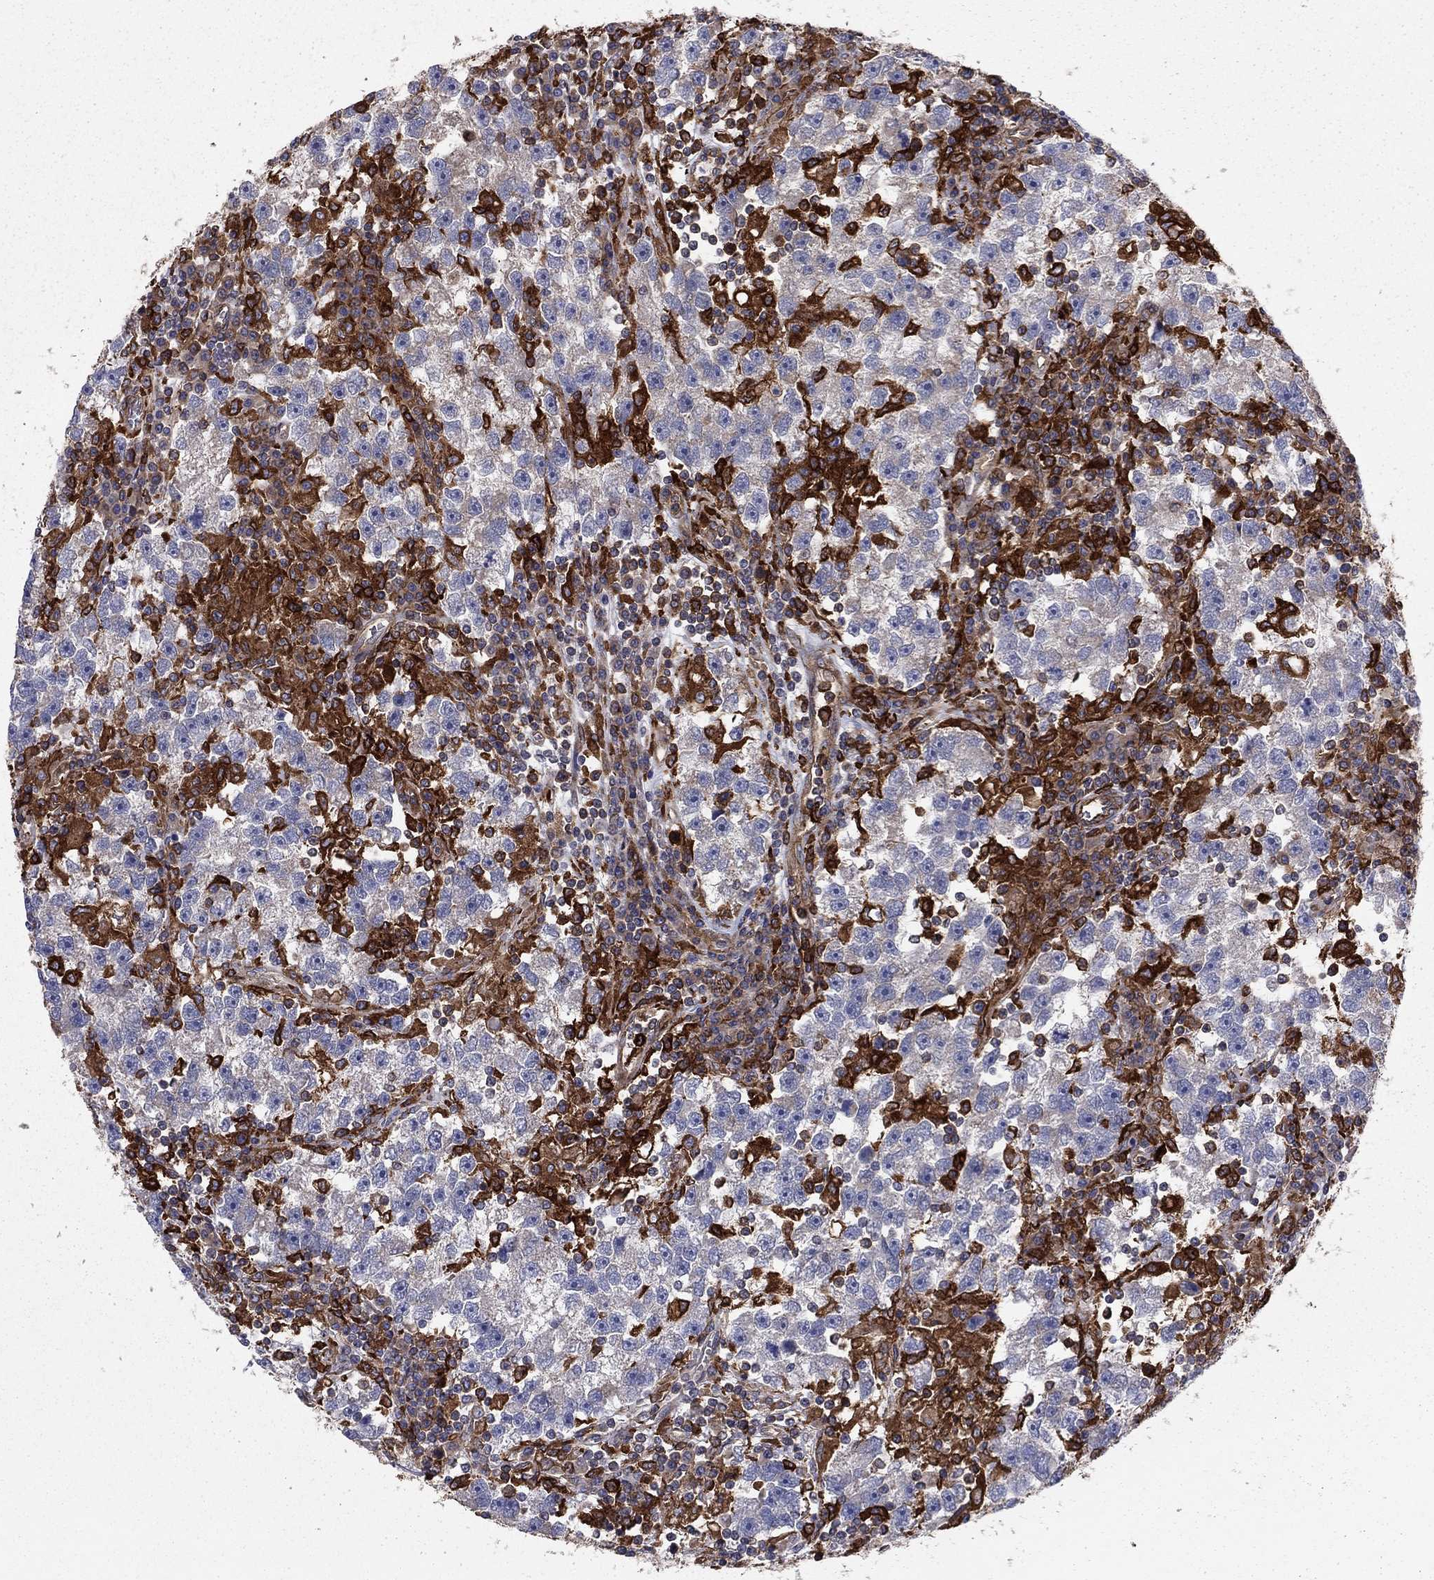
{"staining": {"intensity": "negative", "quantity": "none", "location": "none"}, "tissue": "testis cancer", "cell_type": "Tumor cells", "image_type": "cancer", "snomed": [{"axis": "morphology", "description": "Seminoma, NOS"}, {"axis": "topography", "description": "Testis"}], "caption": "There is no significant staining in tumor cells of testis seminoma. The staining was performed using DAB (3,3'-diaminobenzidine) to visualize the protein expression in brown, while the nuclei were stained in blue with hematoxylin (Magnification: 20x).", "gene": "EHBP1L1", "patient": {"sex": "male", "age": 47}}